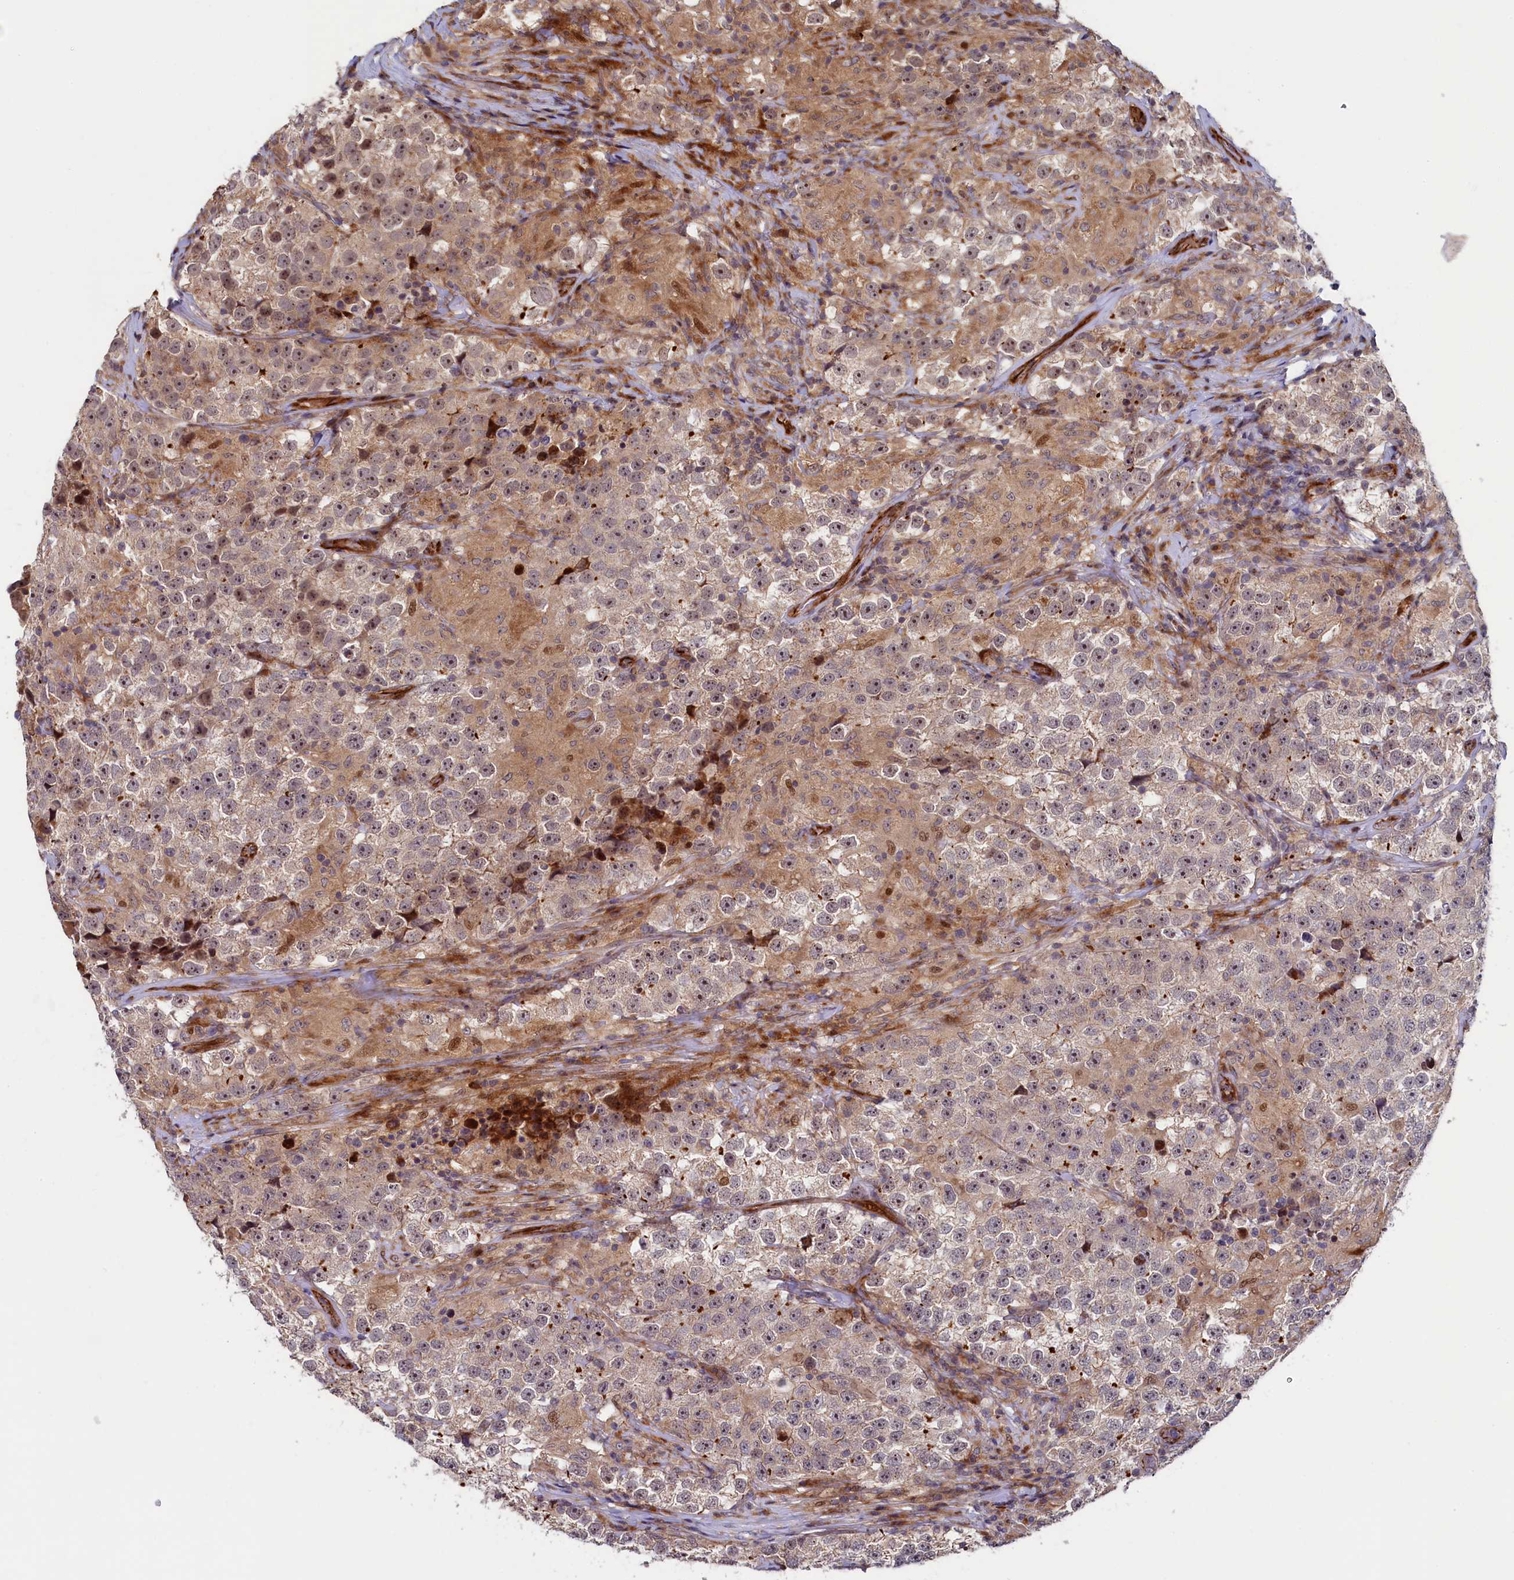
{"staining": {"intensity": "moderate", "quantity": ">75%", "location": "cytoplasmic/membranous,nuclear"}, "tissue": "testis cancer", "cell_type": "Tumor cells", "image_type": "cancer", "snomed": [{"axis": "morphology", "description": "Seminoma, NOS"}, {"axis": "topography", "description": "Testis"}], "caption": "Immunohistochemical staining of human seminoma (testis) displays medium levels of moderate cytoplasmic/membranous and nuclear expression in about >75% of tumor cells.", "gene": "PIK3C3", "patient": {"sex": "male", "age": 46}}